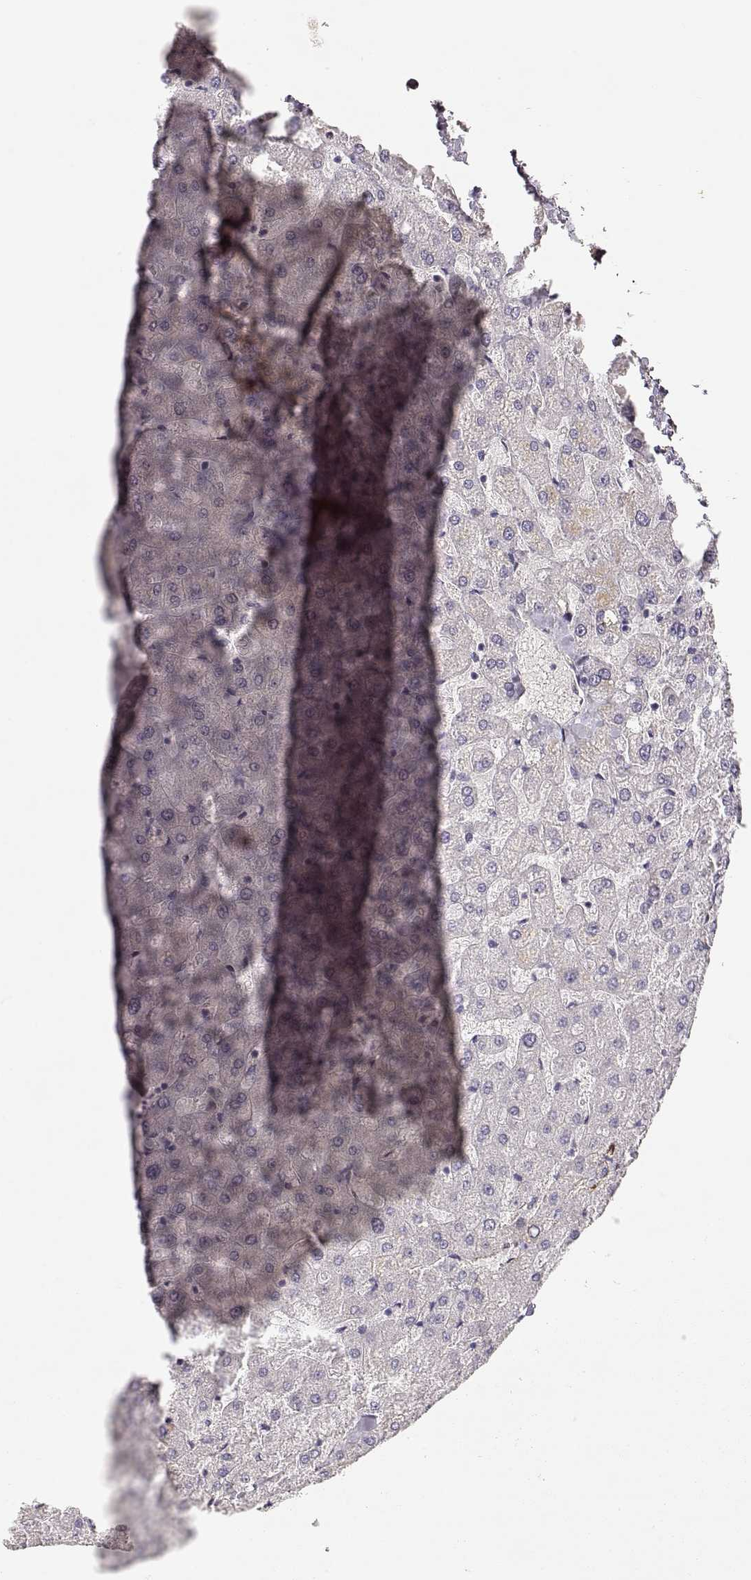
{"staining": {"intensity": "negative", "quantity": "none", "location": "none"}, "tissue": "liver", "cell_type": "Cholangiocytes", "image_type": "normal", "snomed": [{"axis": "morphology", "description": "Normal tissue, NOS"}, {"axis": "topography", "description": "Liver"}], "caption": "Liver was stained to show a protein in brown. There is no significant positivity in cholangiocytes. Brightfield microscopy of immunohistochemistry stained with DAB (3,3'-diaminobenzidine) (brown) and hematoxylin (blue), captured at high magnification.", "gene": "LAMA5", "patient": {"sex": "female", "age": 50}}